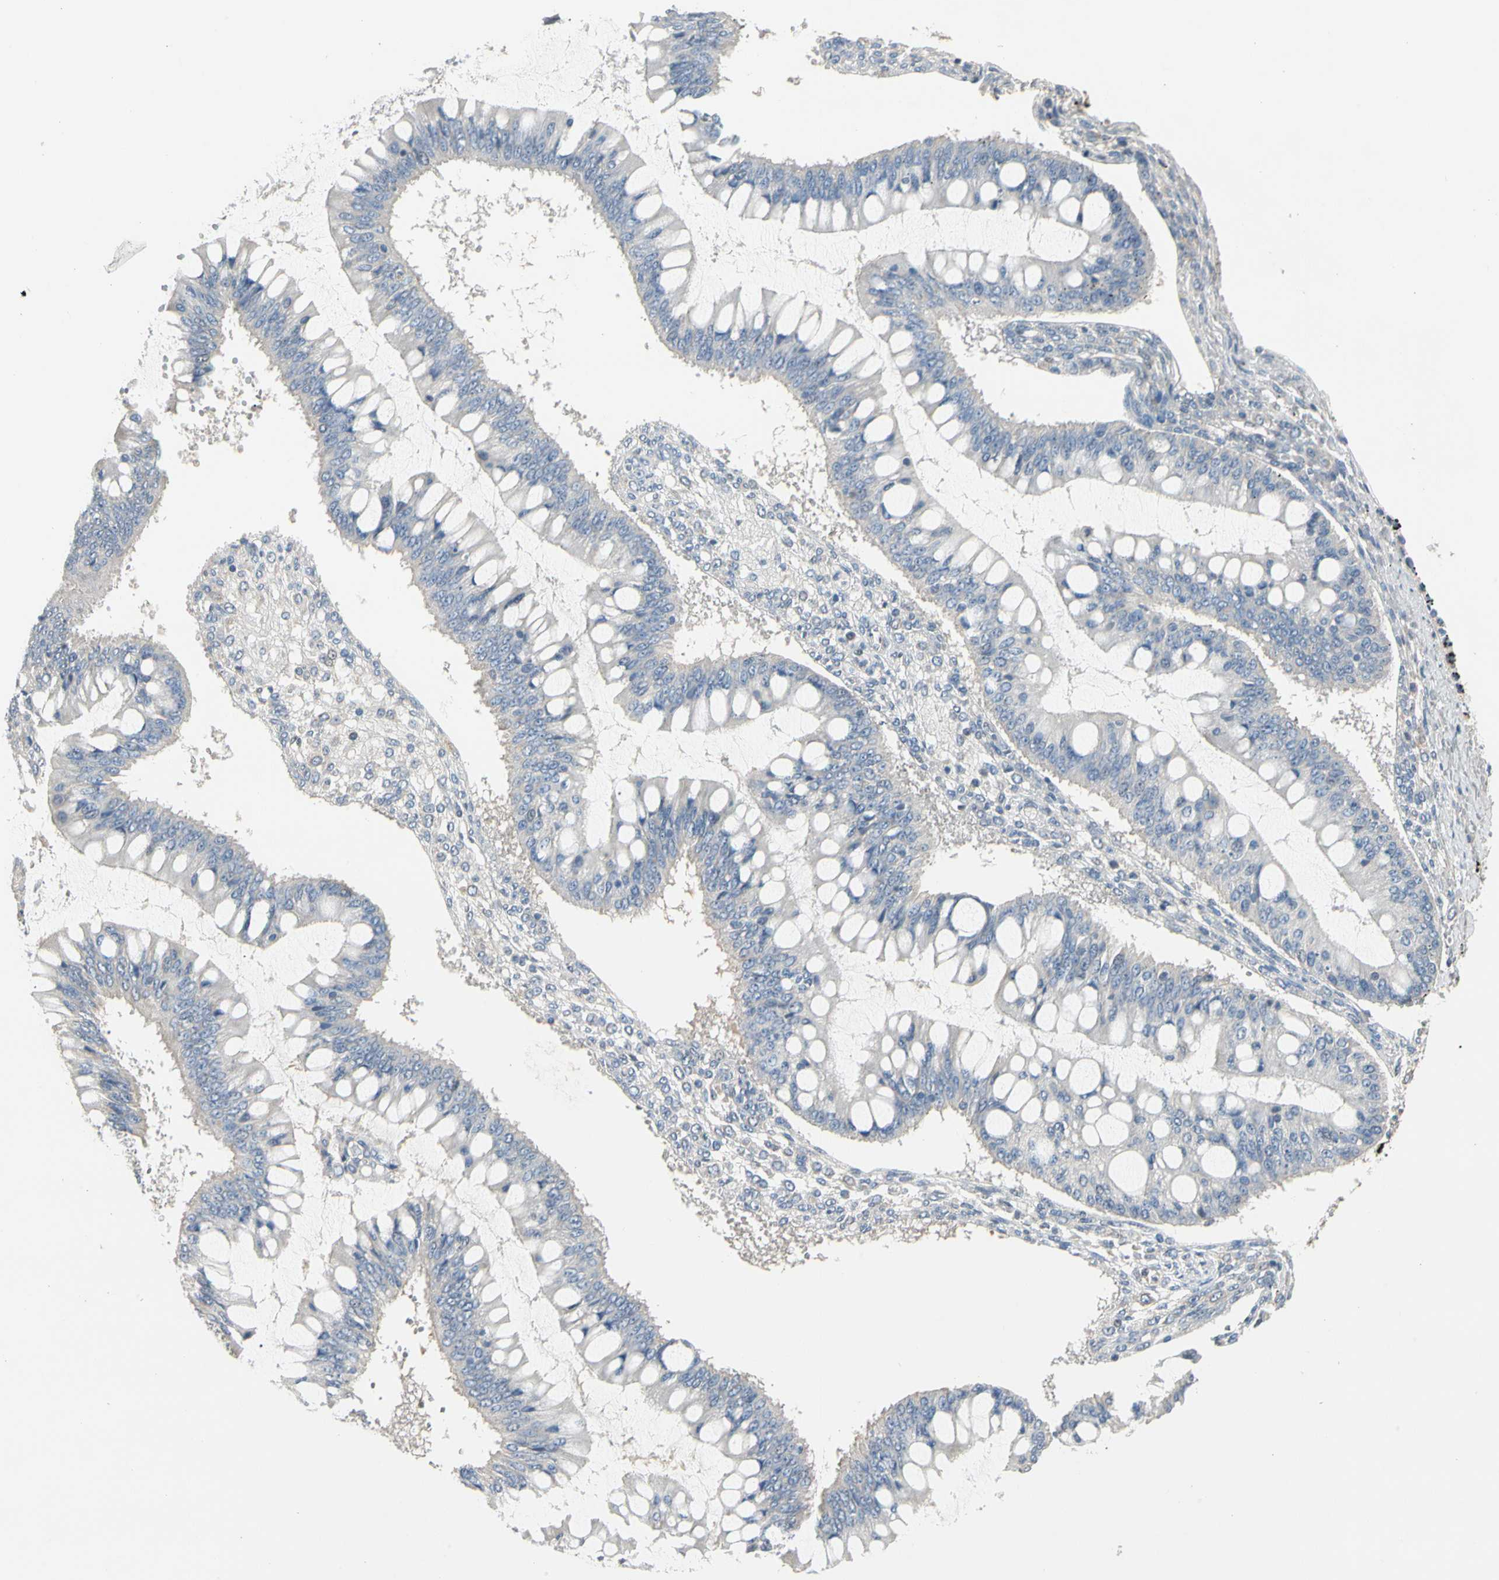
{"staining": {"intensity": "negative", "quantity": "none", "location": "none"}, "tissue": "ovarian cancer", "cell_type": "Tumor cells", "image_type": "cancer", "snomed": [{"axis": "morphology", "description": "Cystadenocarcinoma, mucinous, NOS"}, {"axis": "topography", "description": "Ovary"}], "caption": "IHC micrograph of neoplastic tissue: human ovarian cancer (mucinous cystadenocarcinoma) stained with DAB (3,3'-diaminobenzidine) displays no significant protein staining in tumor cells.", "gene": "GREM1", "patient": {"sex": "female", "age": 73}}